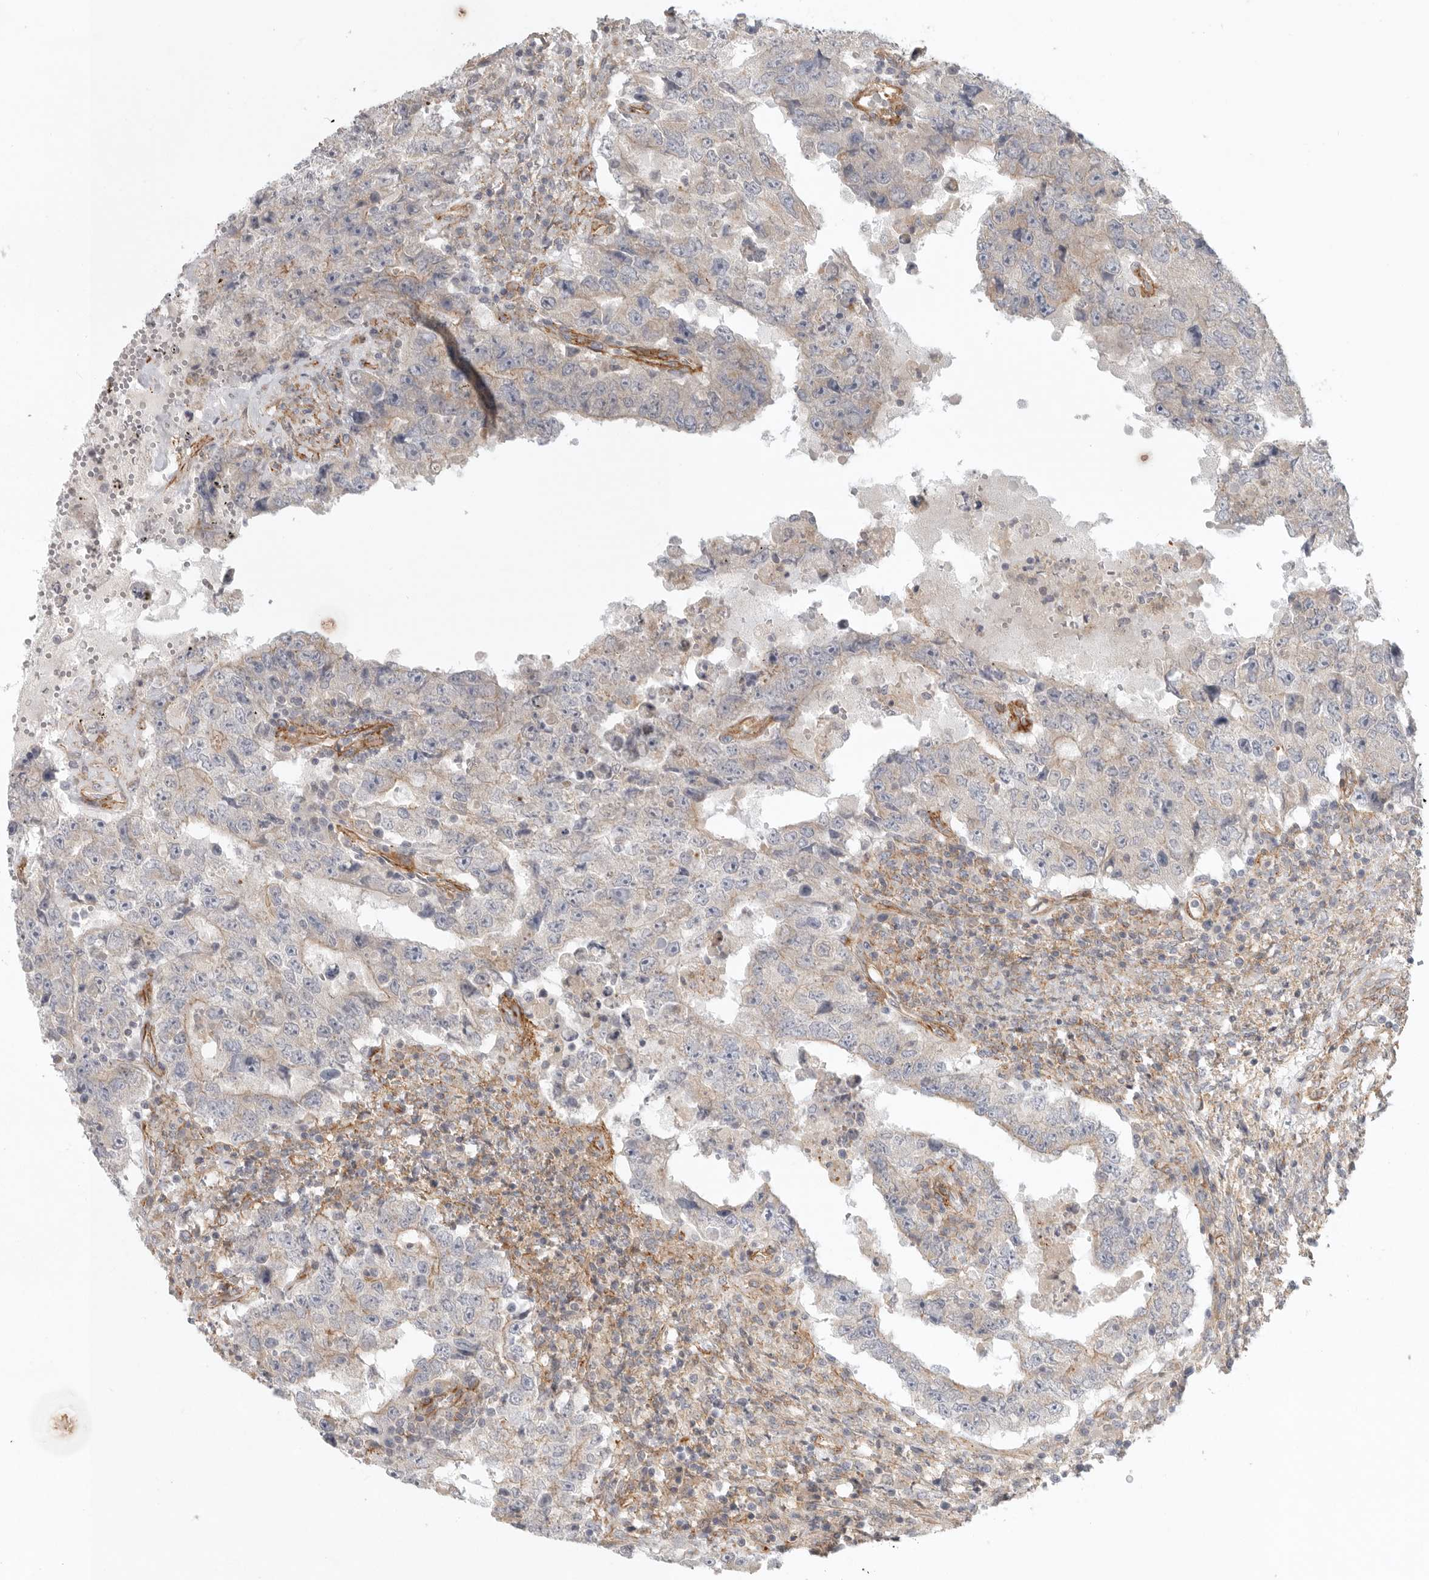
{"staining": {"intensity": "weak", "quantity": "25%-75%", "location": "cytoplasmic/membranous"}, "tissue": "testis cancer", "cell_type": "Tumor cells", "image_type": "cancer", "snomed": [{"axis": "morphology", "description": "Carcinoma, Embryonal, NOS"}, {"axis": "topography", "description": "Testis"}], "caption": "Immunohistochemical staining of human testis cancer demonstrates weak cytoplasmic/membranous protein staining in approximately 25%-75% of tumor cells. The staining was performed using DAB, with brown indicating positive protein expression. Nuclei are stained blue with hematoxylin.", "gene": "LONRF1", "patient": {"sex": "male", "age": 26}}